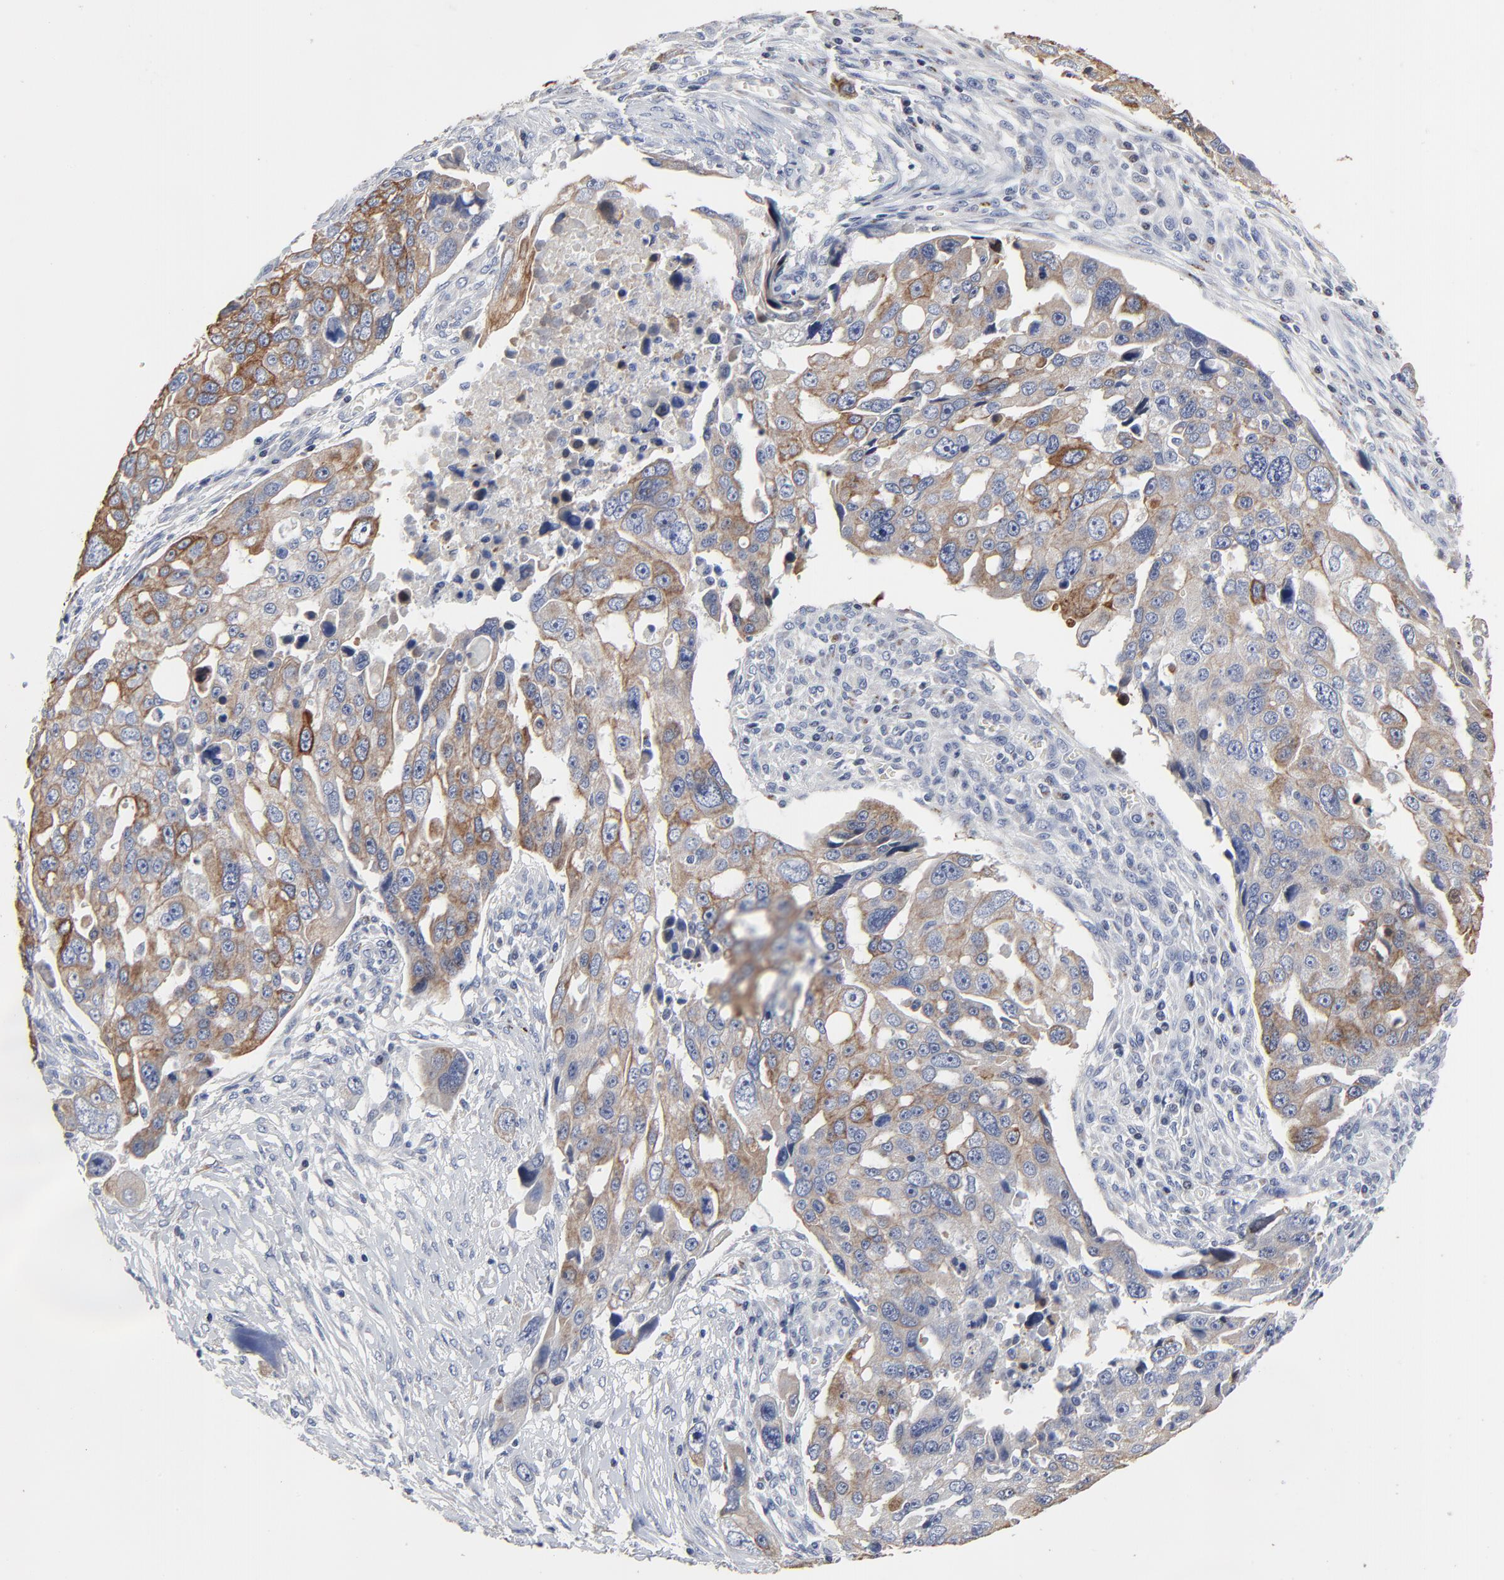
{"staining": {"intensity": "moderate", "quantity": "25%-75%", "location": "cytoplasmic/membranous"}, "tissue": "ovarian cancer", "cell_type": "Tumor cells", "image_type": "cancer", "snomed": [{"axis": "morphology", "description": "Carcinoma, endometroid"}, {"axis": "topography", "description": "Ovary"}], "caption": "Immunohistochemical staining of ovarian cancer shows medium levels of moderate cytoplasmic/membranous protein staining in approximately 25%-75% of tumor cells.", "gene": "LNX1", "patient": {"sex": "female", "age": 75}}